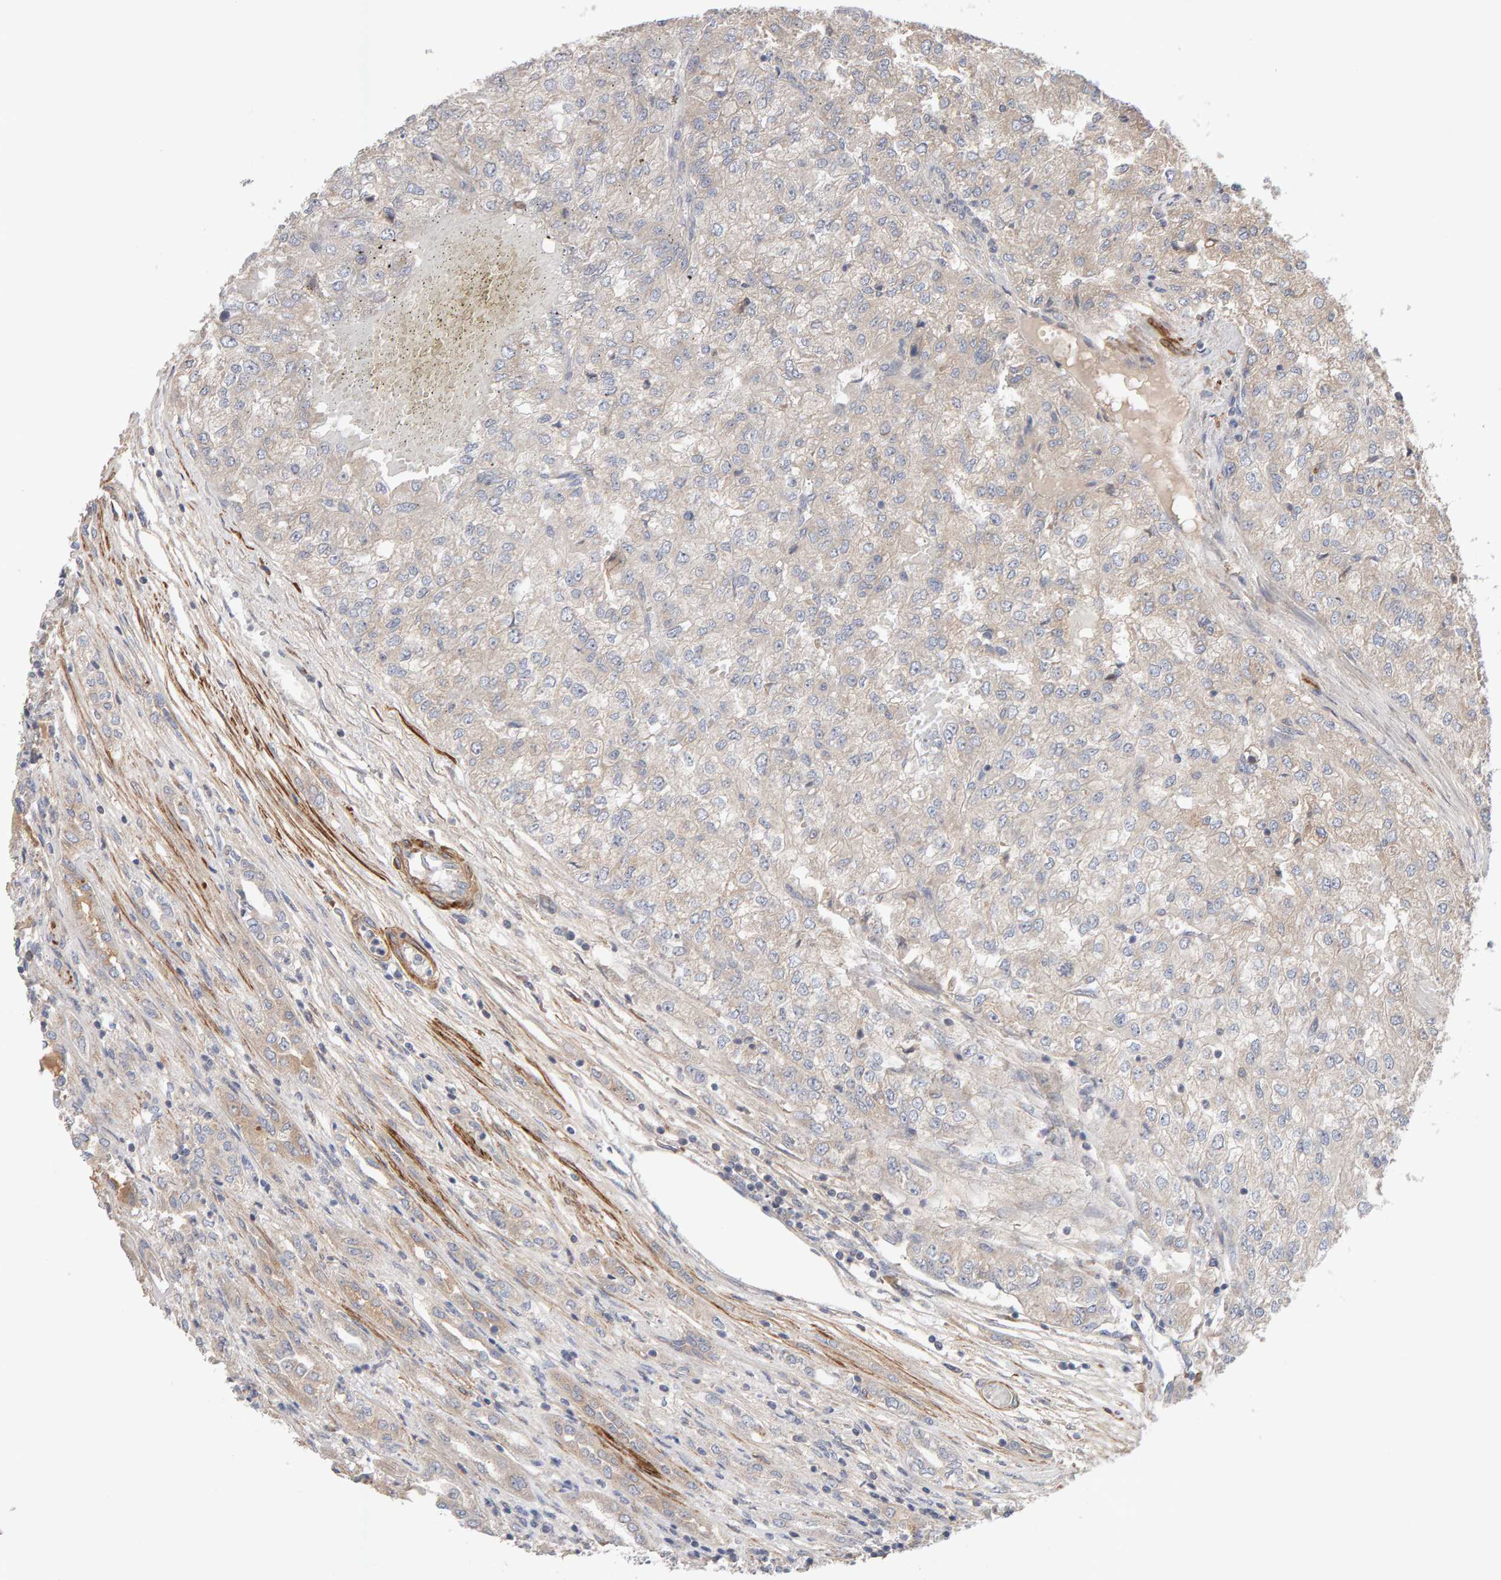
{"staining": {"intensity": "negative", "quantity": "none", "location": "none"}, "tissue": "renal cancer", "cell_type": "Tumor cells", "image_type": "cancer", "snomed": [{"axis": "morphology", "description": "Adenocarcinoma, NOS"}, {"axis": "topography", "description": "Kidney"}], "caption": "This is a micrograph of IHC staining of renal adenocarcinoma, which shows no staining in tumor cells.", "gene": "RNF19A", "patient": {"sex": "female", "age": 54}}